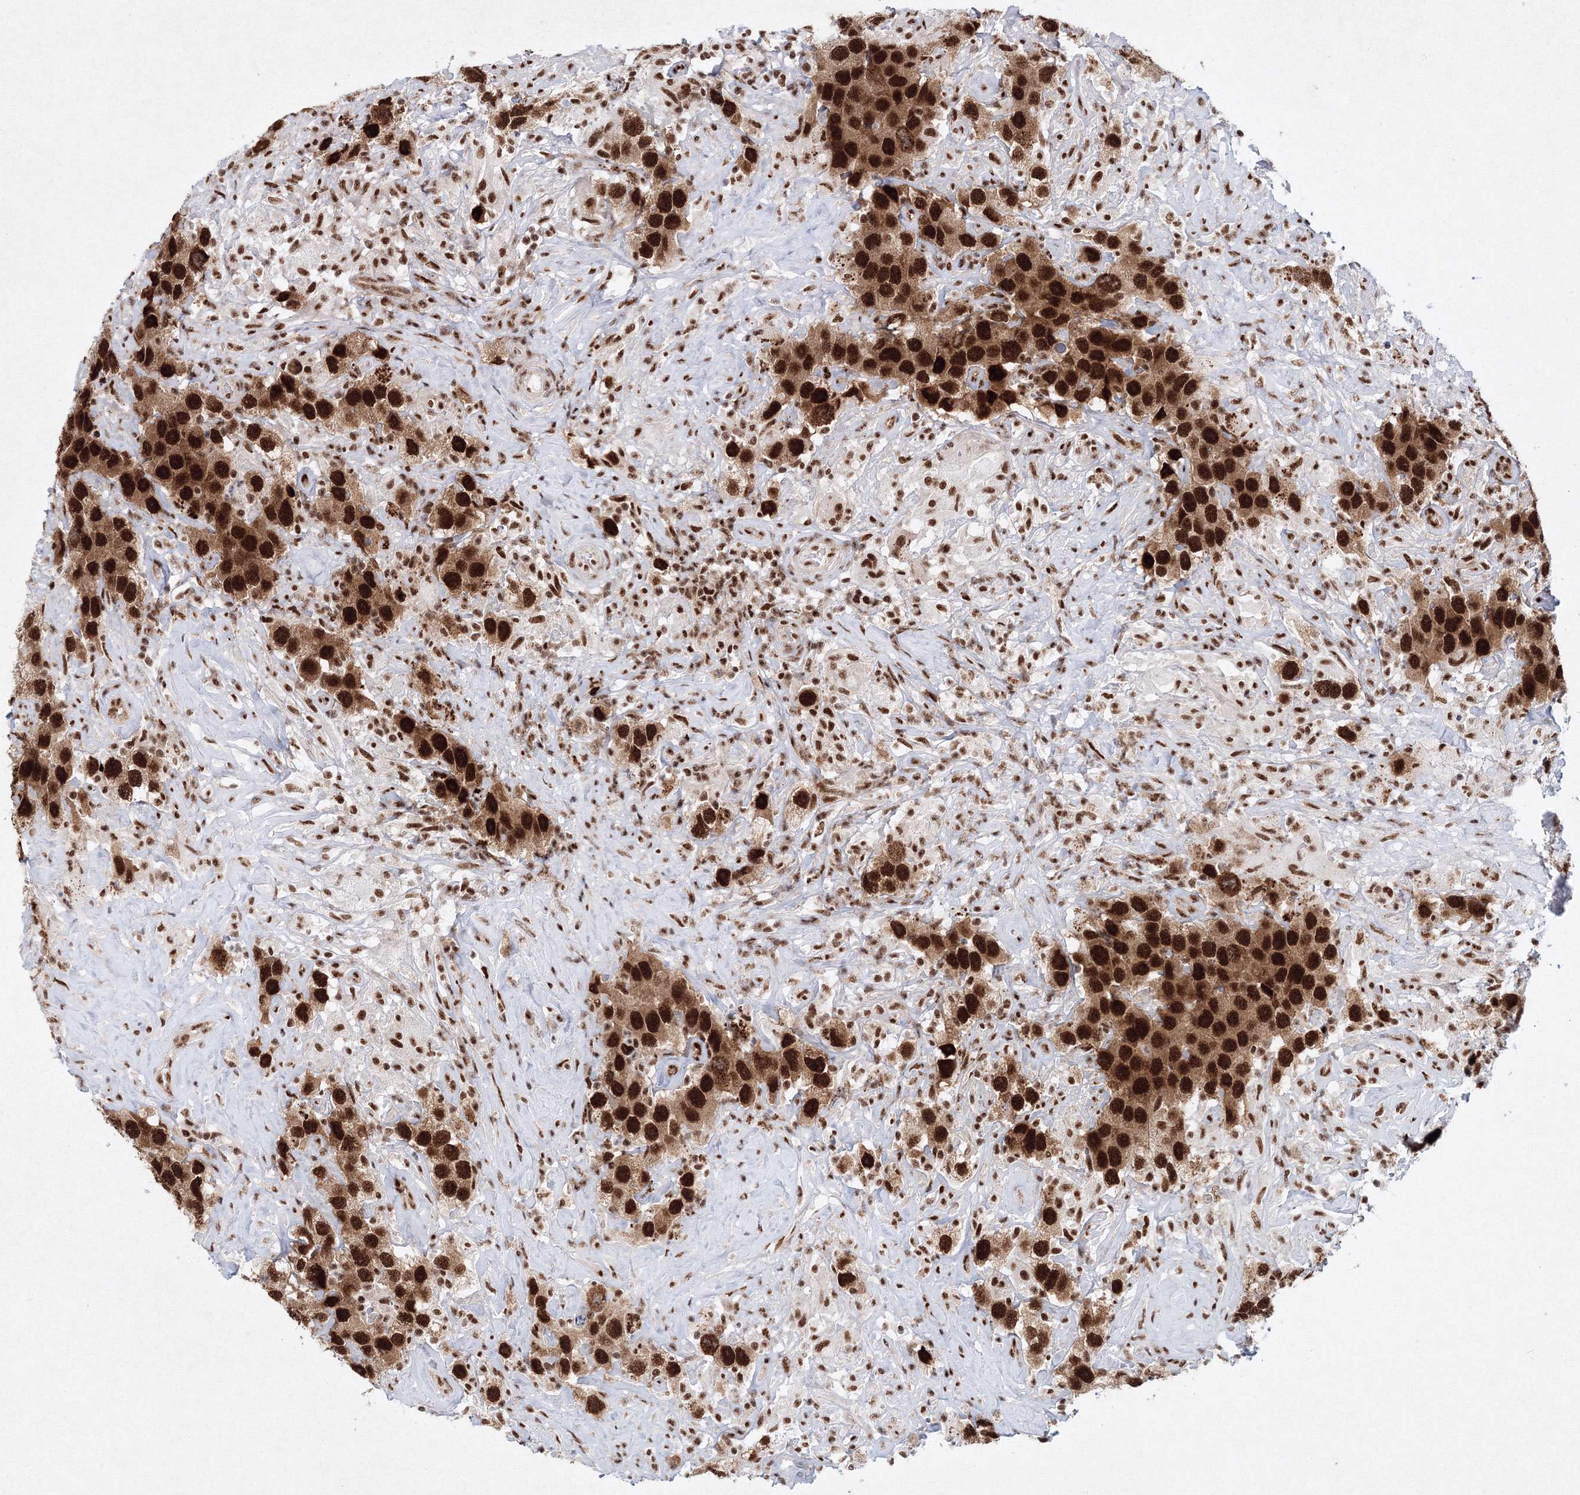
{"staining": {"intensity": "strong", "quantity": ">75%", "location": "cytoplasmic/membranous,nuclear"}, "tissue": "testis cancer", "cell_type": "Tumor cells", "image_type": "cancer", "snomed": [{"axis": "morphology", "description": "Seminoma, NOS"}, {"axis": "topography", "description": "Testis"}], "caption": "A brown stain labels strong cytoplasmic/membranous and nuclear positivity of a protein in human testis seminoma tumor cells. The protein is shown in brown color, while the nuclei are stained blue.", "gene": "SNRPC", "patient": {"sex": "male", "age": 49}}